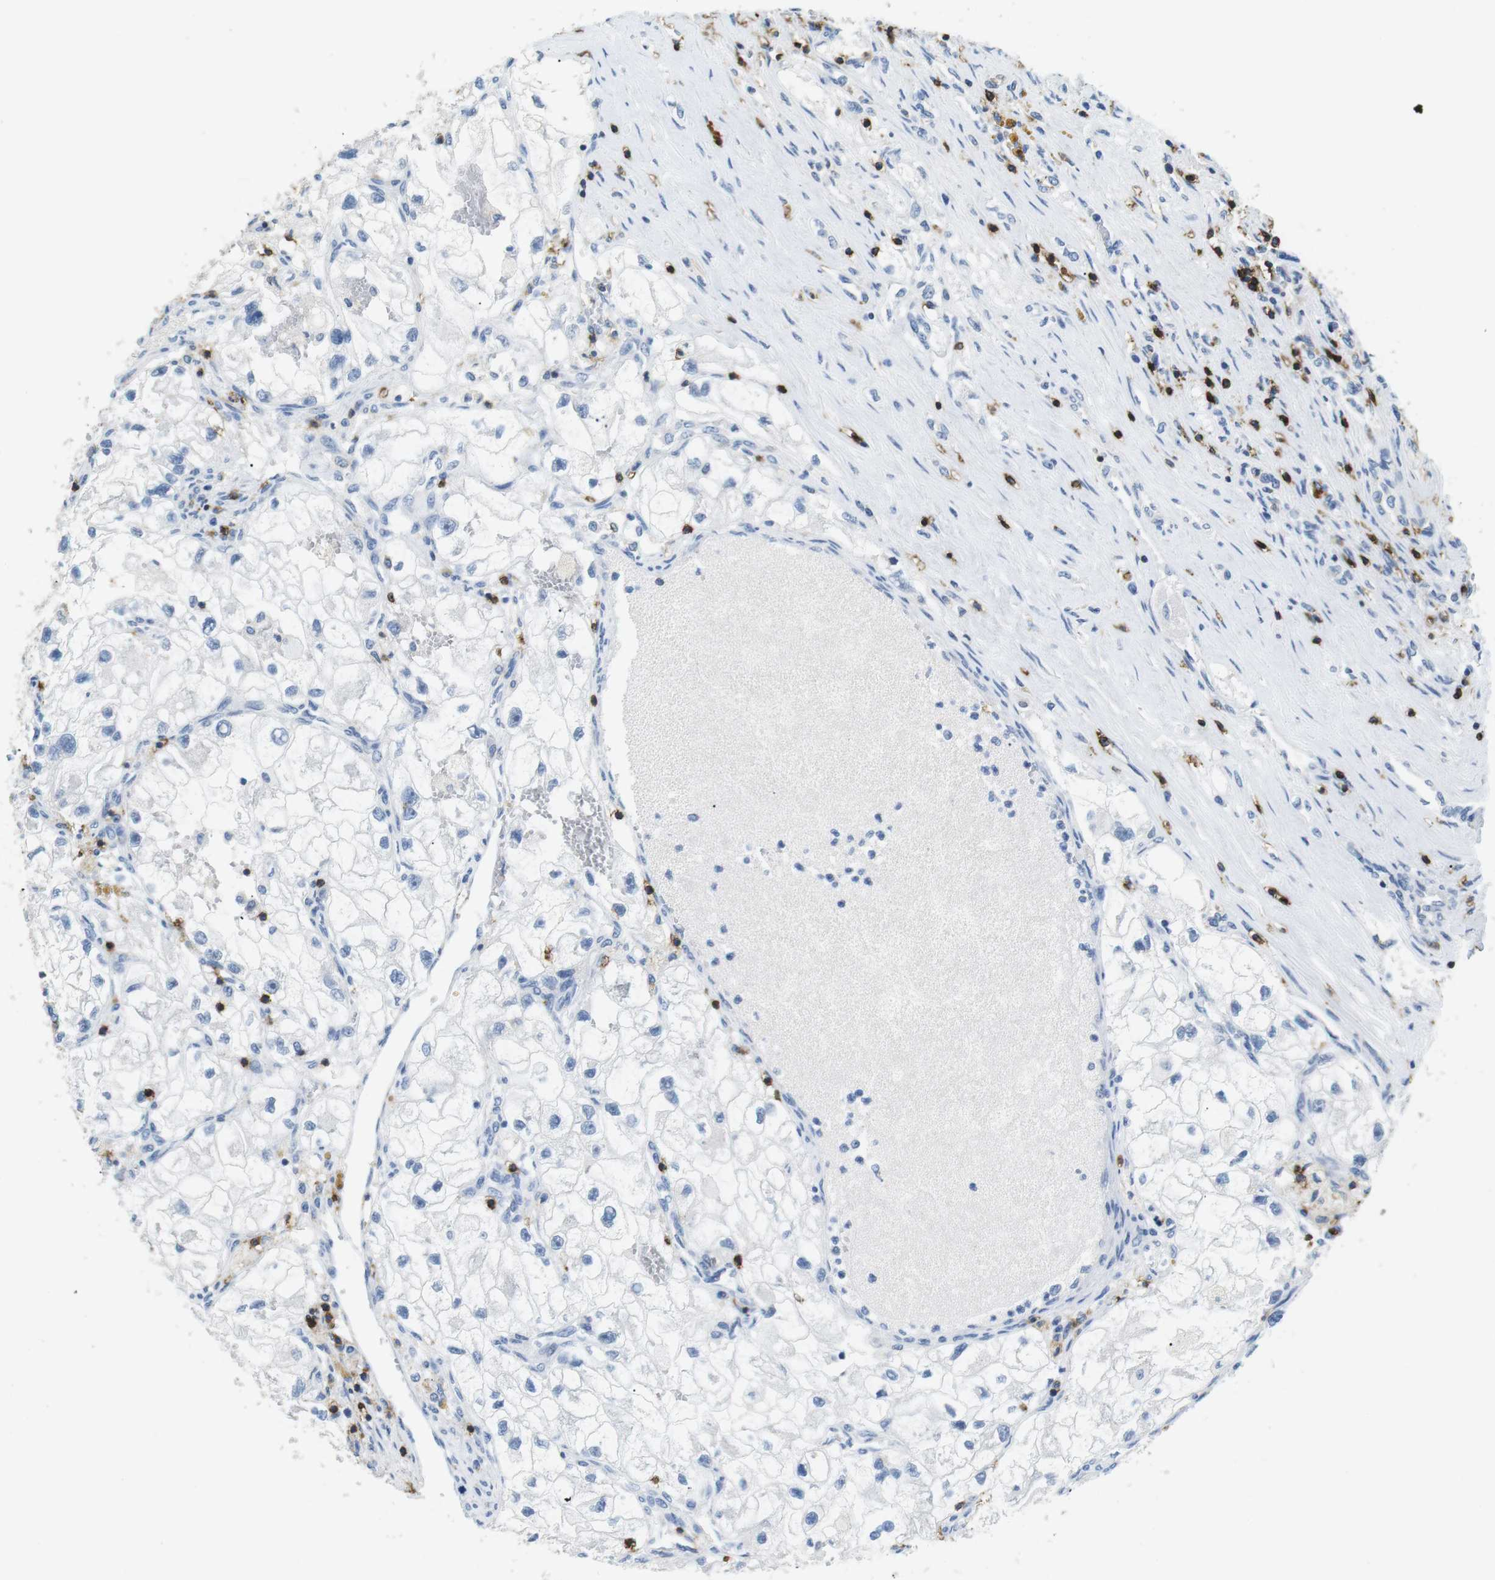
{"staining": {"intensity": "negative", "quantity": "none", "location": "none"}, "tissue": "renal cancer", "cell_type": "Tumor cells", "image_type": "cancer", "snomed": [{"axis": "morphology", "description": "Adenocarcinoma, NOS"}, {"axis": "topography", "description": "Kidney"}], "caption": "The photomicrograph demonstrates no staining of tumor cells in renal adenocarcinoma.", "gene": "CD6", "patient": {"sex": "female", "age": 70}}